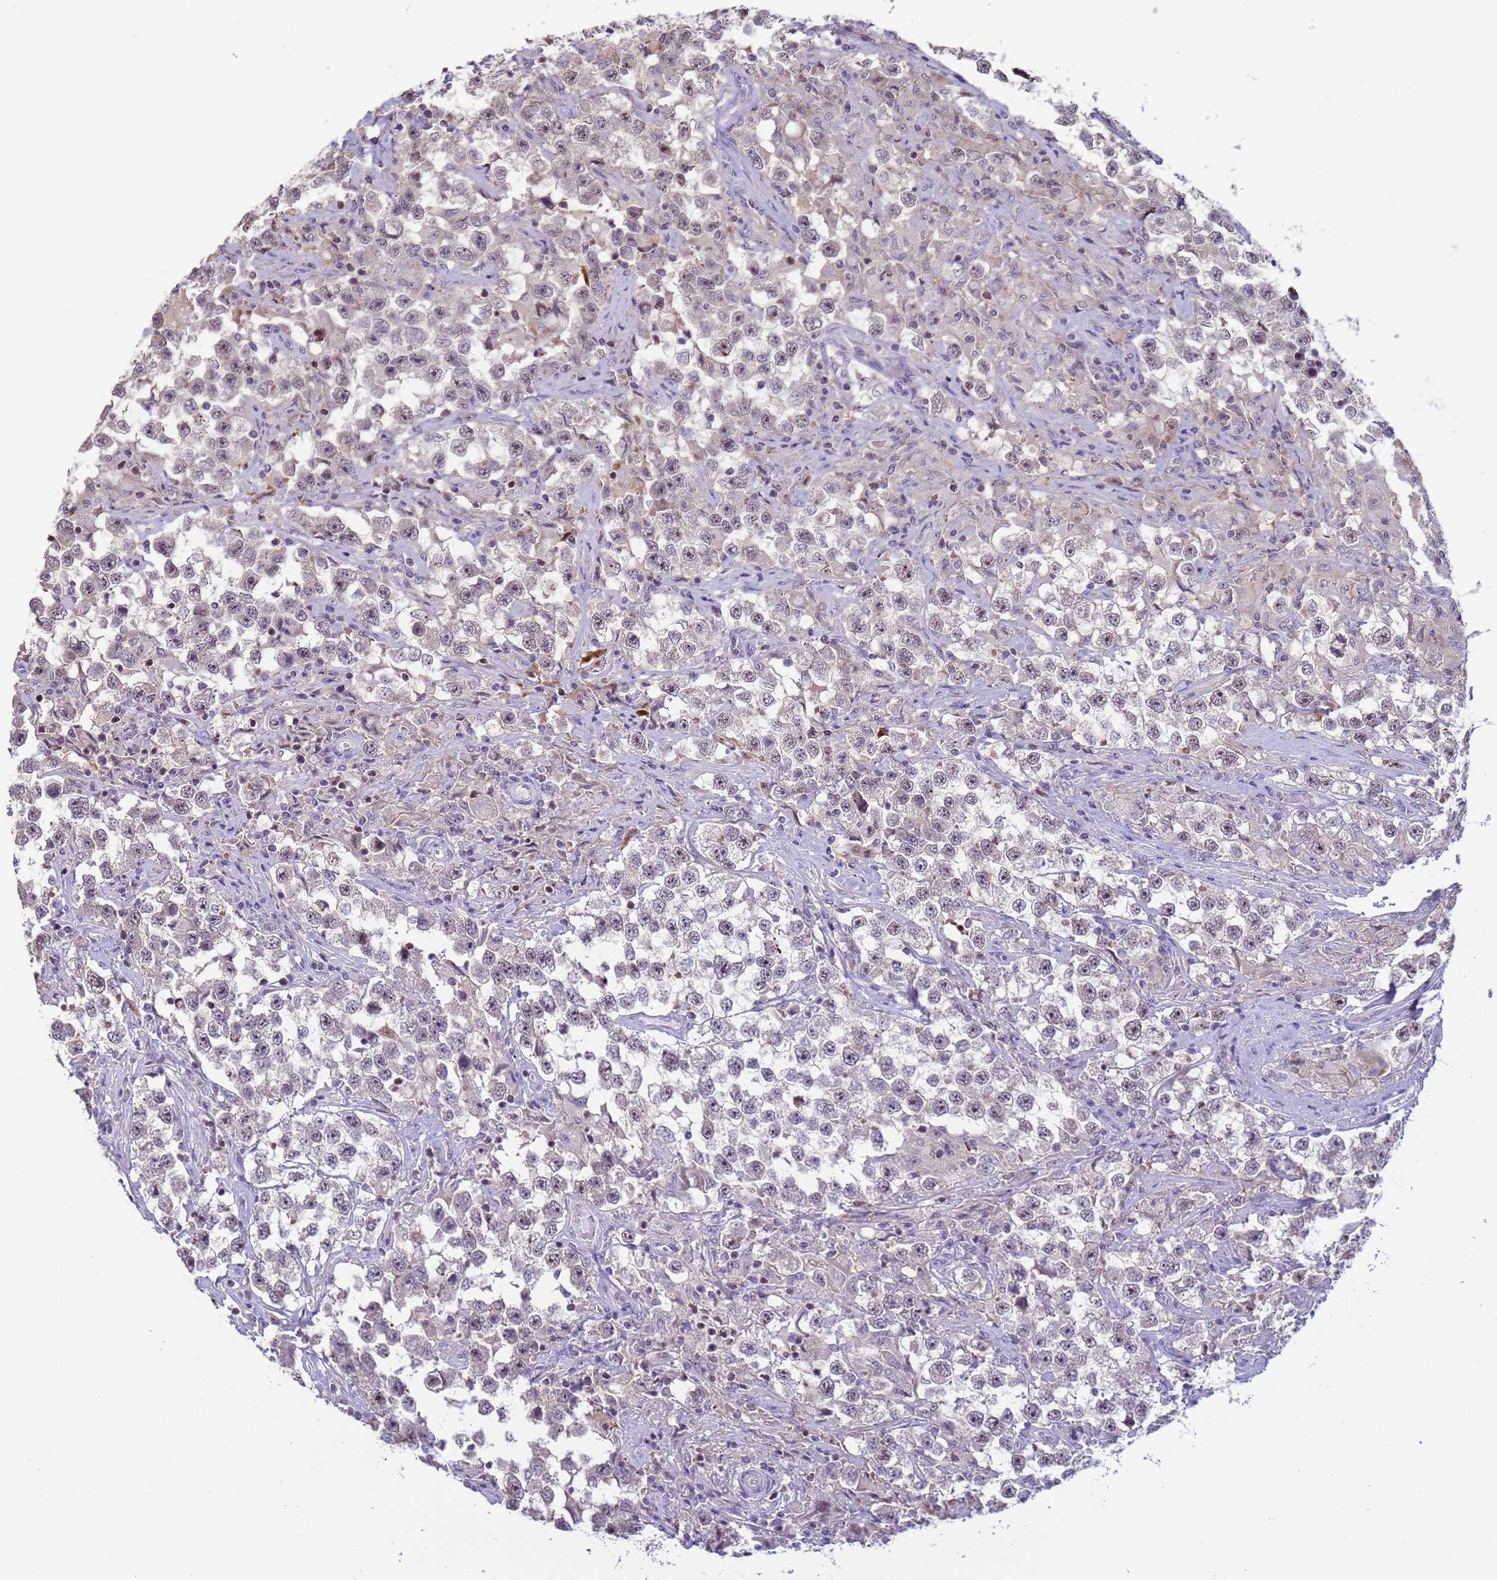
{"staining": {"intensity": "weak", "quantity": "25%-75%", "location": "nuclear"}, "tissue": "testis cancer", "cell_type": "Tumor cells", "image_type": "cancer", "snomed": [{"axis": "morphology", "description": "Seminoma, NOS"}, {"axis": "topography", "description": "Testis"}], "caption": "Immunohistochemistry (IHC) staining of testis cancer, which shows low levels of weak nuclear staining in about 25%-75% of tumor cells indicating weak nuclear protein positivity. The staining was performed using DAB (3,3'-diaminobenzidine) (brown) for protein detection and nuclei were counterstained in hematoxylin (blue).", "gene": "VWA3A", "patient": {"sex": "male", "age": 46}}